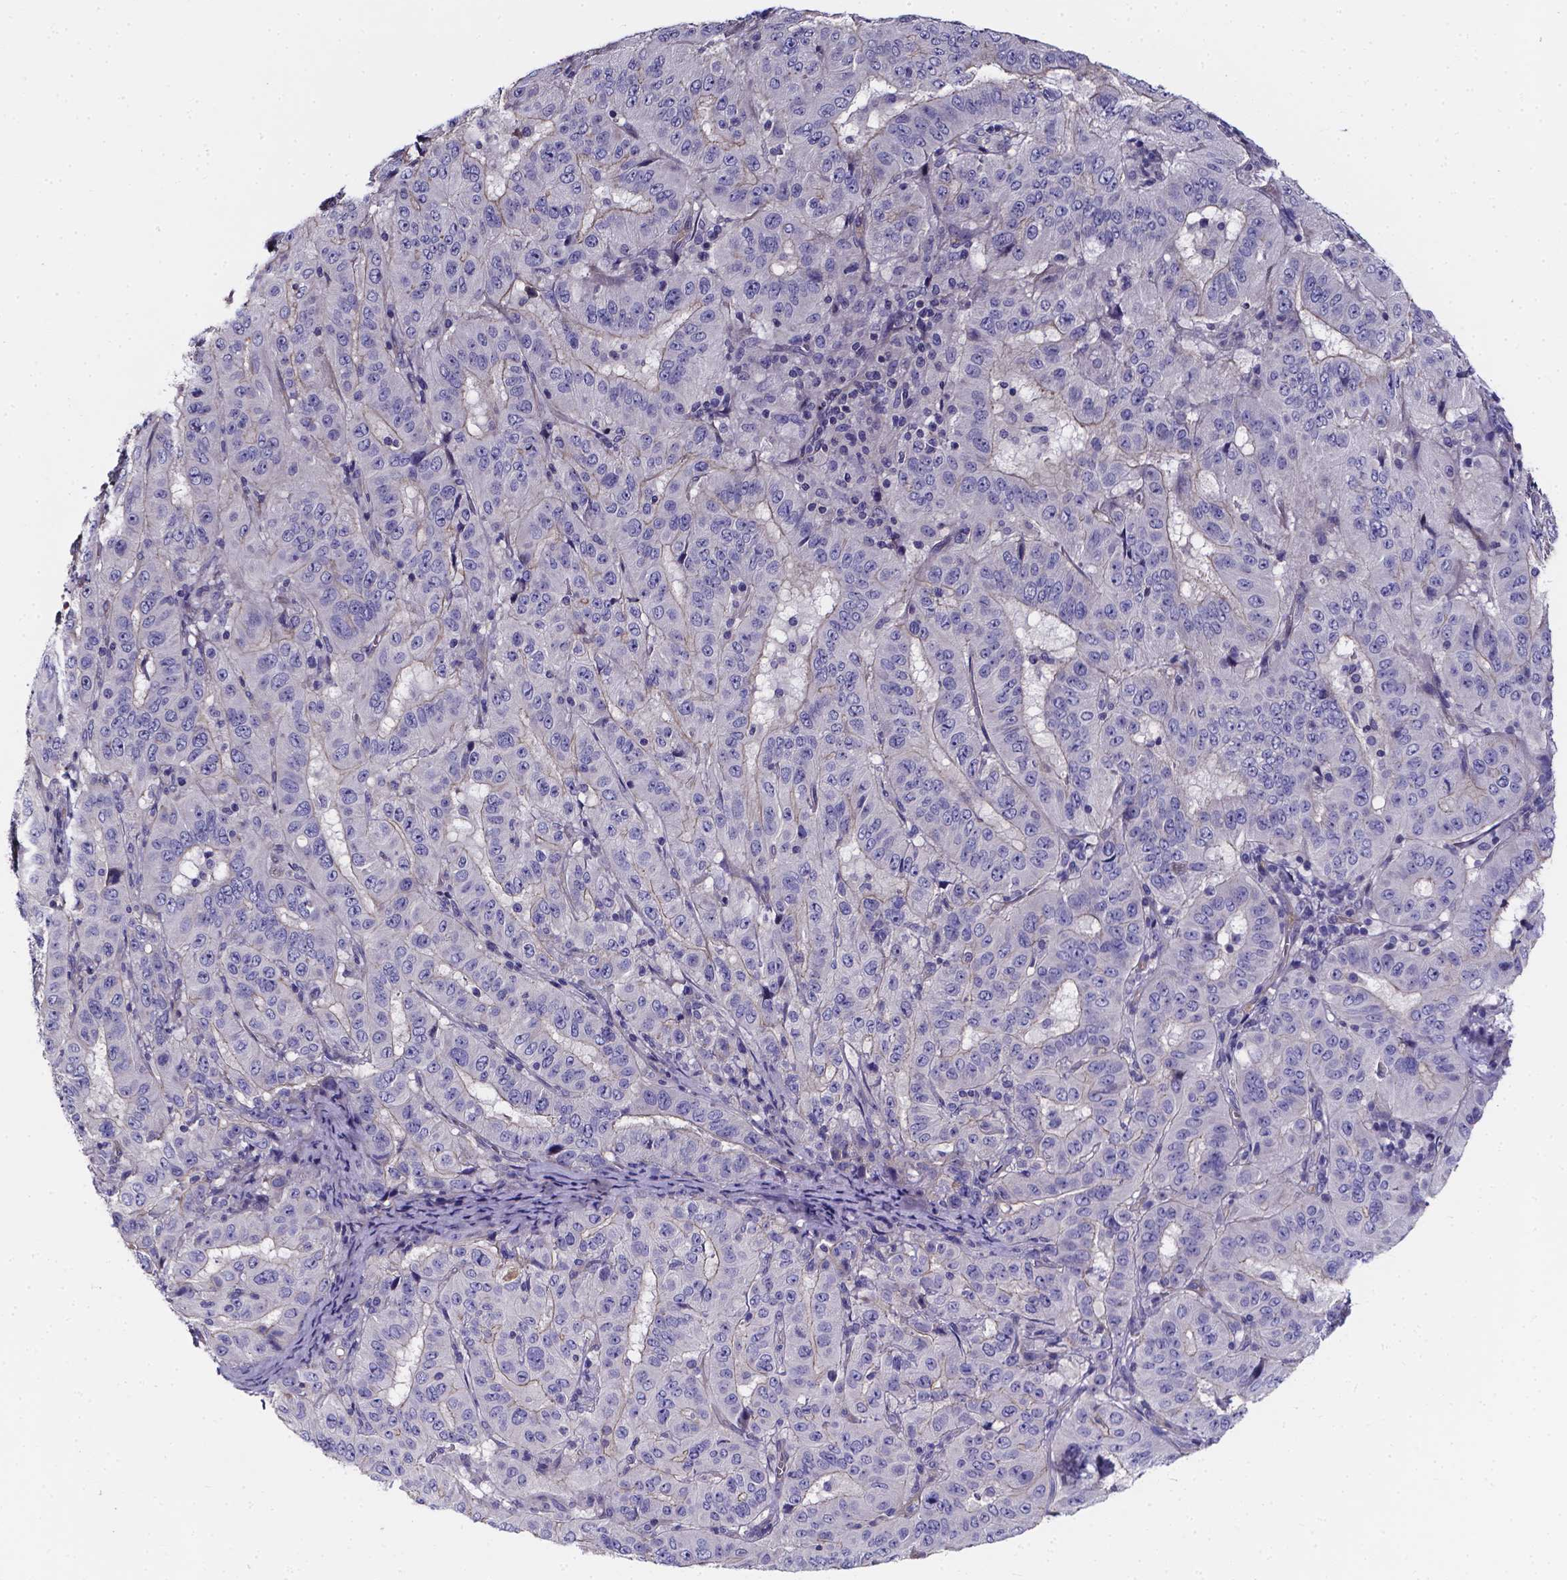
{"staining": {"intensity": "negative", "quantity": "none", "location": "none"}, "tissue": "pancreatic cancer", "cell_type": "Tumor cells", "image_type": "cancer", "snomed": [{"axis": "morphology", "description": "Adenocarcinoma, NOS"}, {"axis": "topography", "description": "Pancreas"}], "caption": "Image shows no protein expression in tumor cells of pancreatic cancer (adenocarcinoma) tissue.", "gene": "CACNG8", "patient": {"sex": "male", "age": 63}}